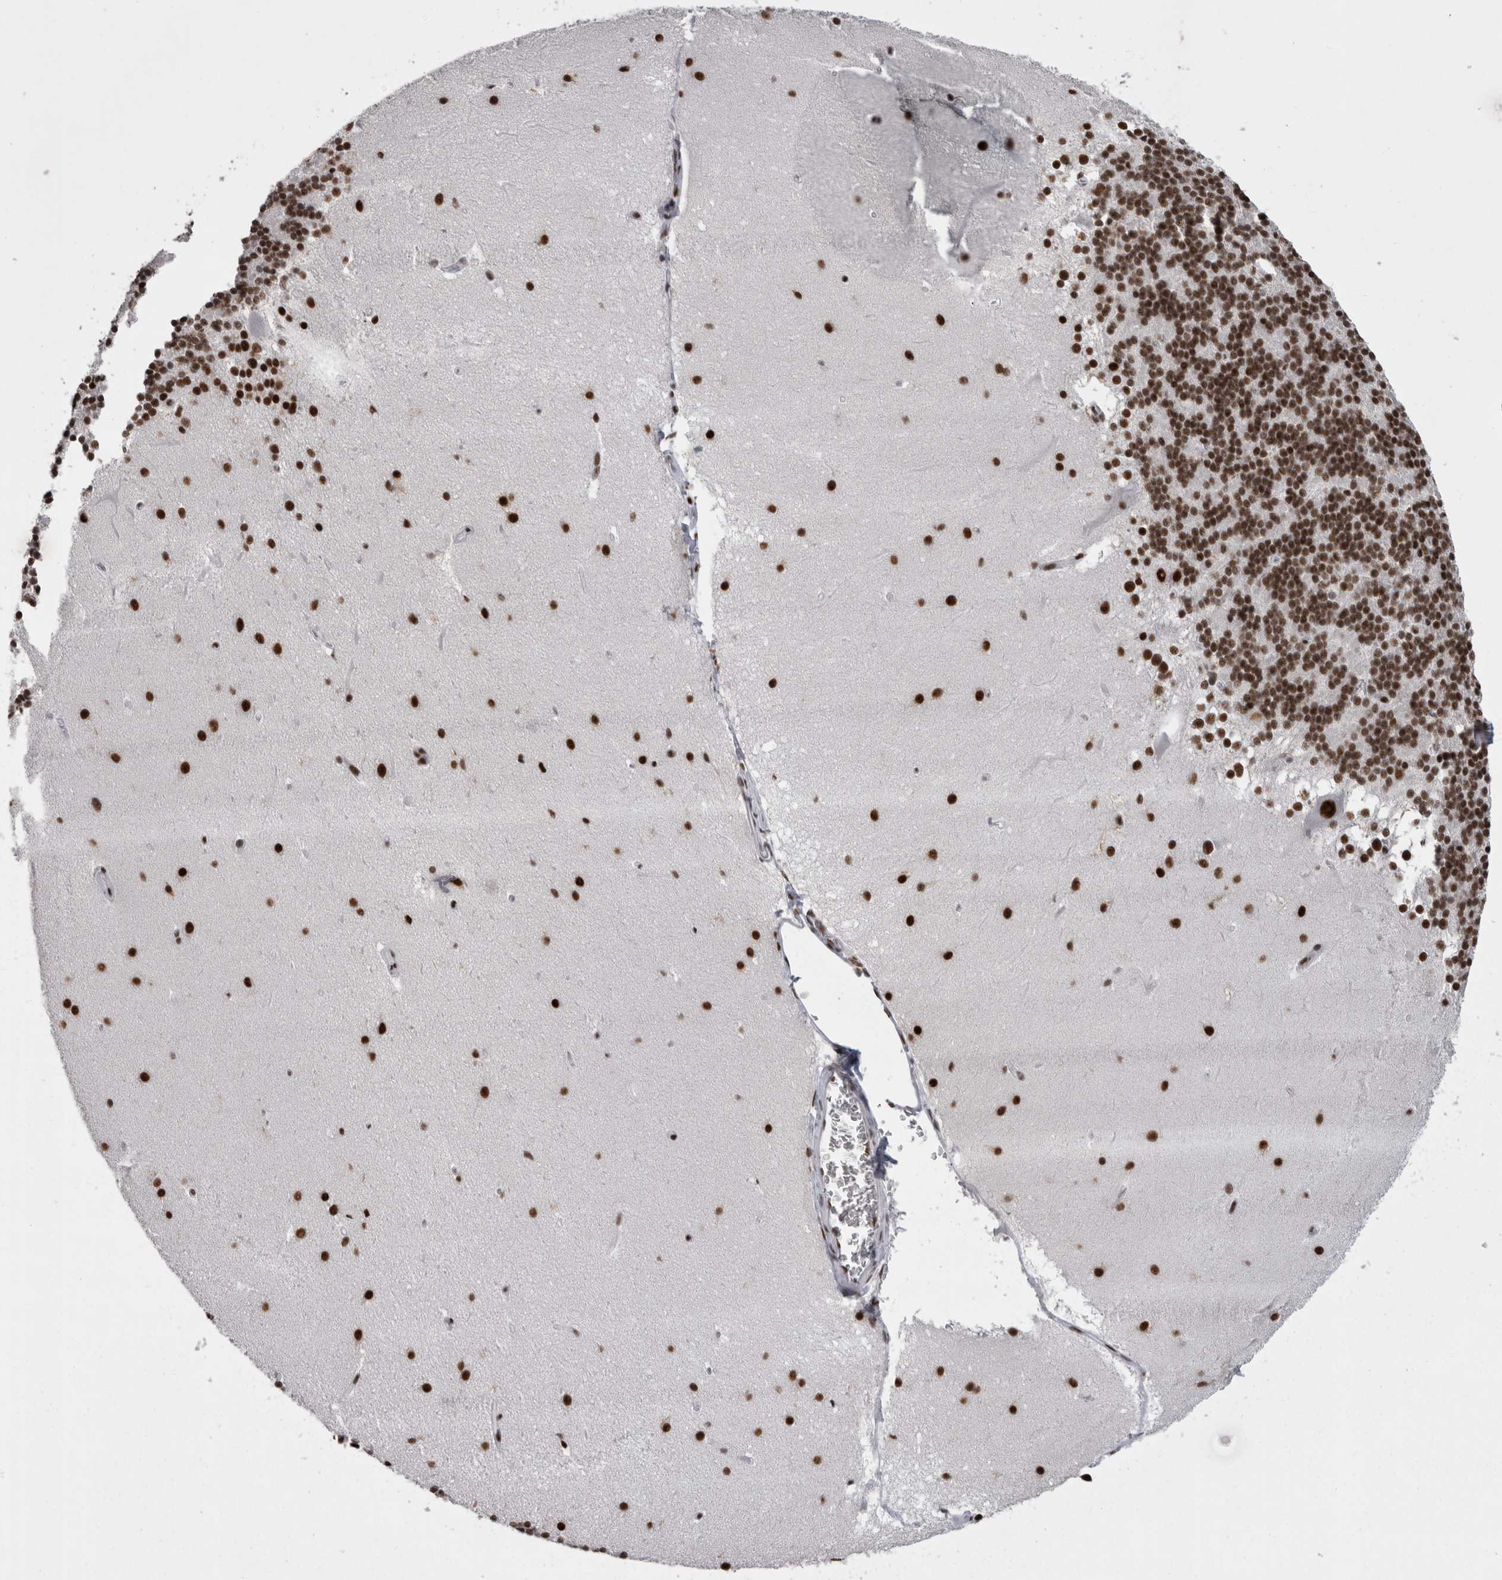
{"staining": {"intensity": "strong", "quantity": ">75%", "location": "nuclear"}, "tissue": "cerebellum", "cell_type": "Cells in granular layer", "image_type": "normal", "snomed": [{"axis": "morphology", "description": "Normal tissue, NOS"}, {"axis": "topography", "description": "Cerebellum"}], "caption": "A brown stain labels strong nuclear positivity of a protein in cells in granular layer of unremarkable human cerebellum. (DAB (3,3'-diaminobenzidine) IHC, brown staining for protein, blue staining for nuclei).", "gene": "SNRNP40", "patient": {"sex": "female", "age": 19}}